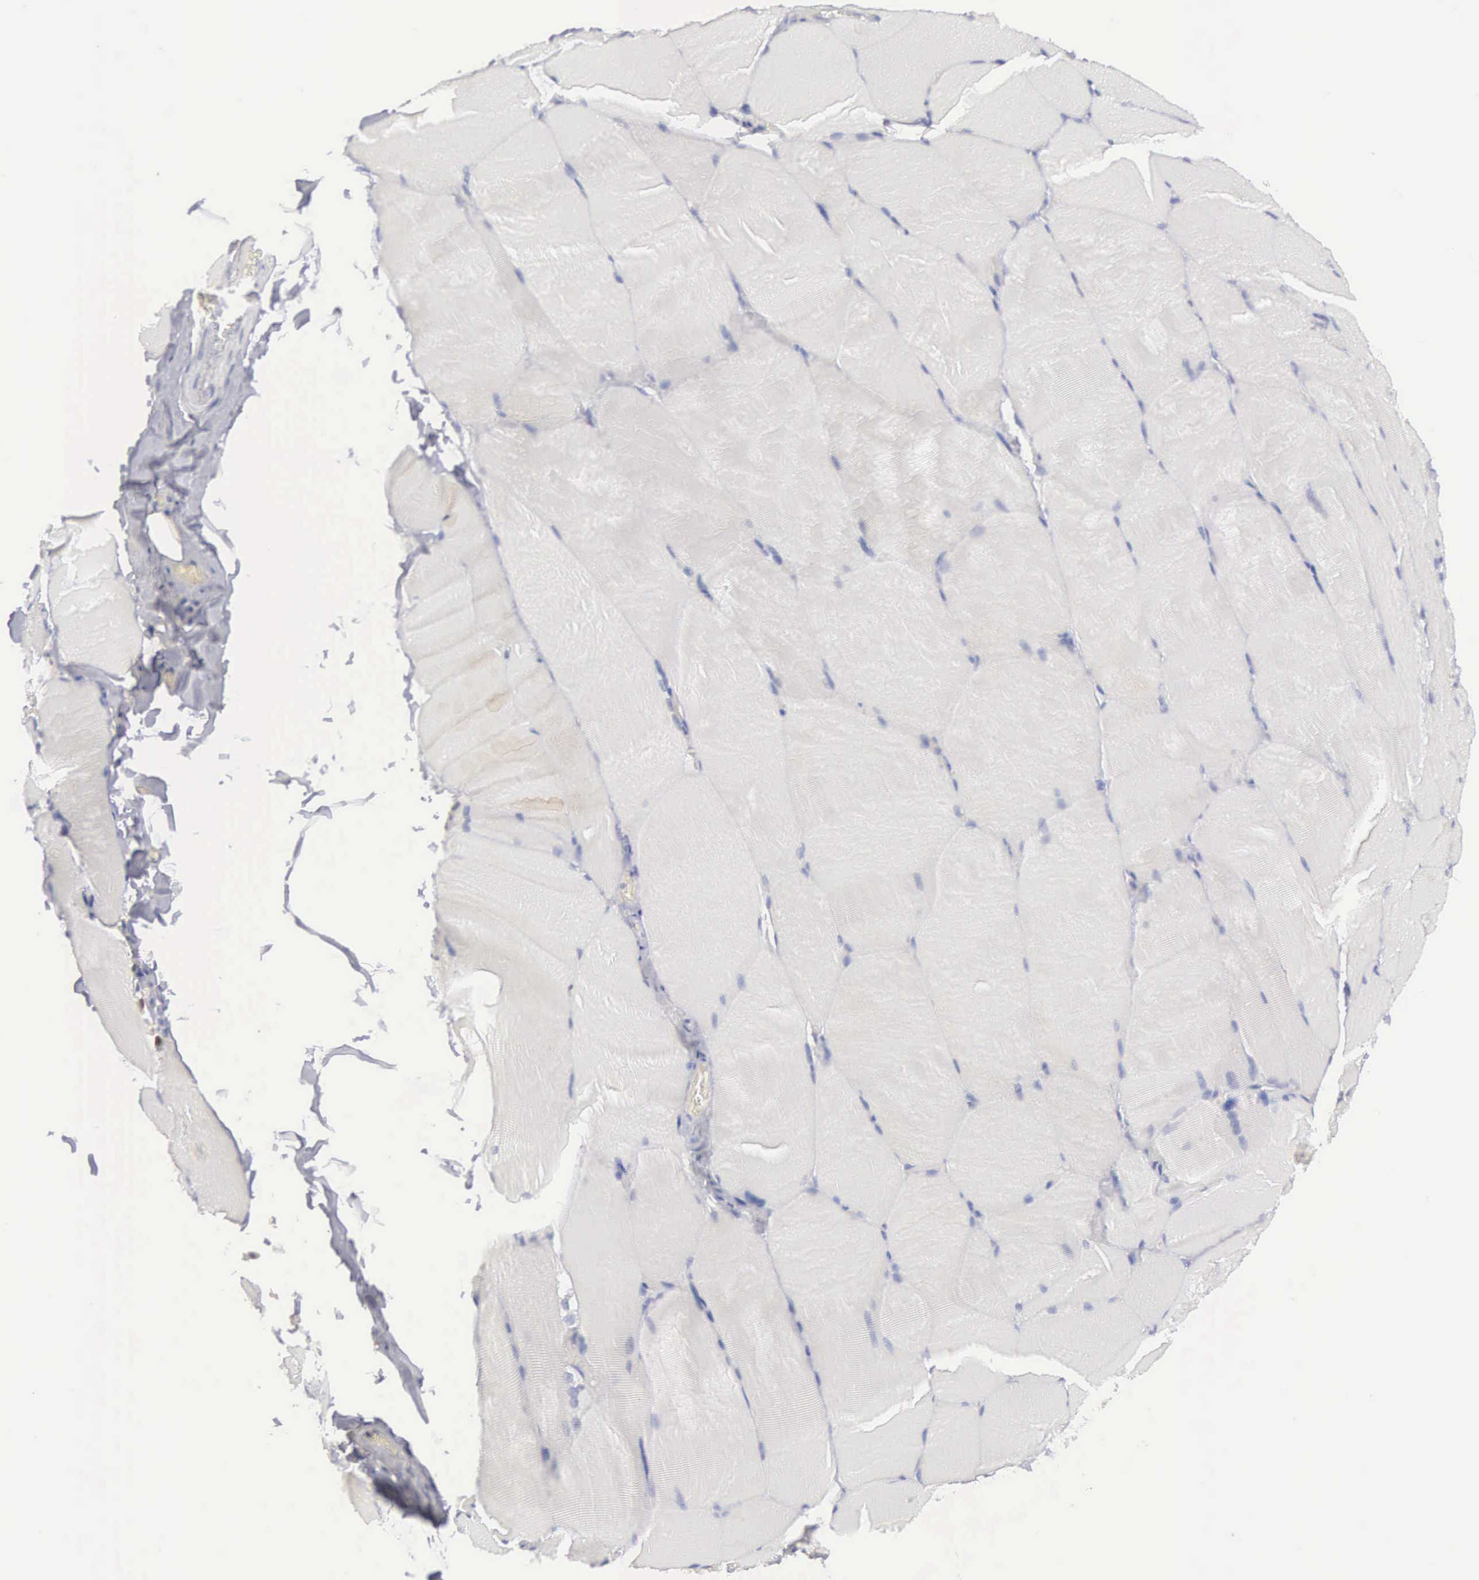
{"staining": {"intensity": "negative", "quantity": "none", "location": "none"}, "tissue": "skeletal muscle", "cell_type": "Myocytes", "image_type": "normal", "snomed": [{"axis": "morphology", "description": "Normal tissue, NOS"}, {"axis": "topography", "description": "Skeletal muscle"}], "caption": "IHC image of benign skeletal muscle: skeletal muscle stained with DAB (3,3'-diaminobenzidine) reveals no significant protein positivity in myocytes.", "gene": "ENSG00000285304", "patient": {"sex": "male", "age": 71}}